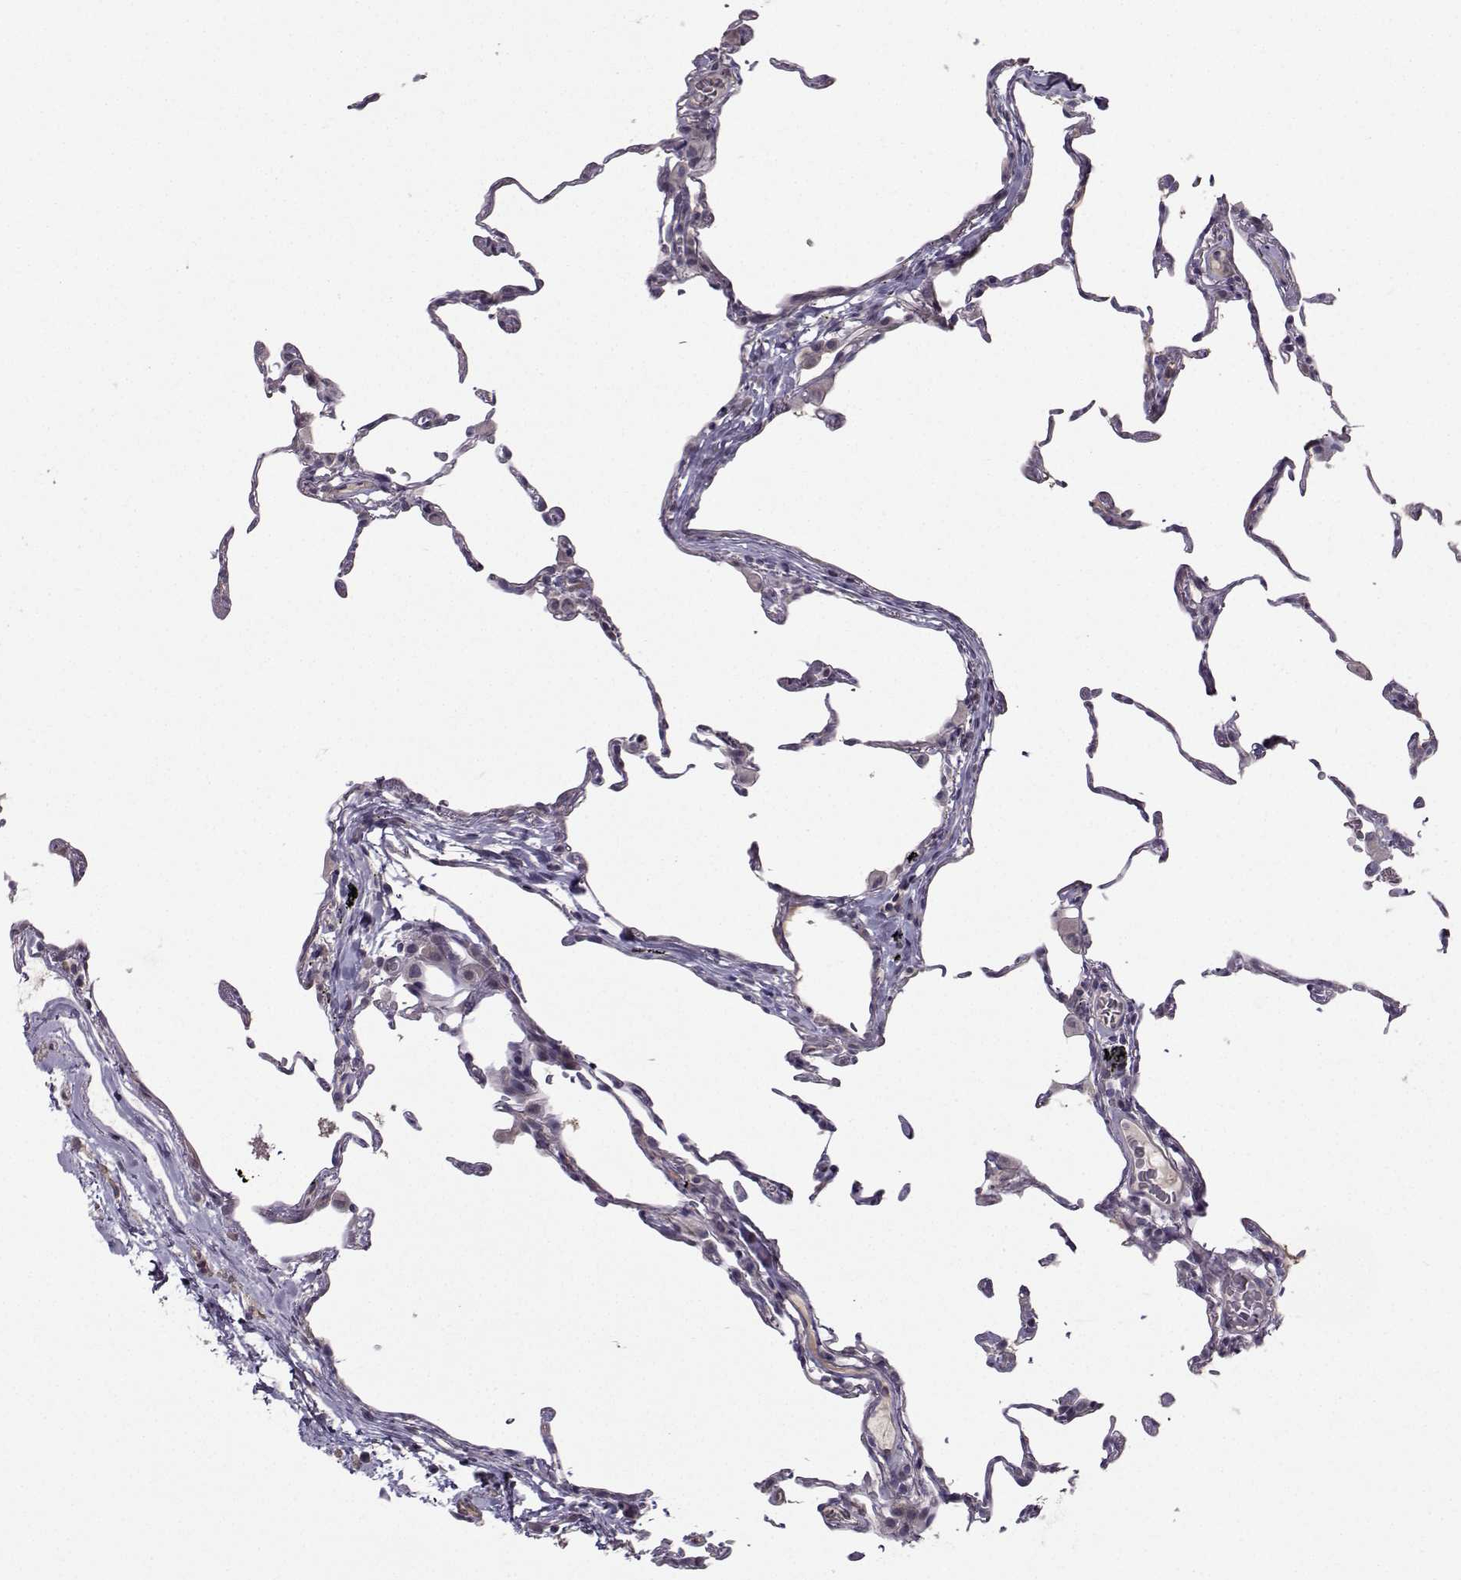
{"staining": {"intensity": "negative", "quantity": "none", "location": "none"}, "tissue": "lung", "cell_type": "Alveolar cells", "image_type": "normal", "snomed": [{"axis": "morphology", "description": "Normal tissue, NOS"}, {"axis": "topography", "description": "Lung"}], "caption": "Image shows no protein positivity in alveolar cells of unremarkable lung.", "gene": "NQO1", "patient": {"sex": "female", "age": 57}}